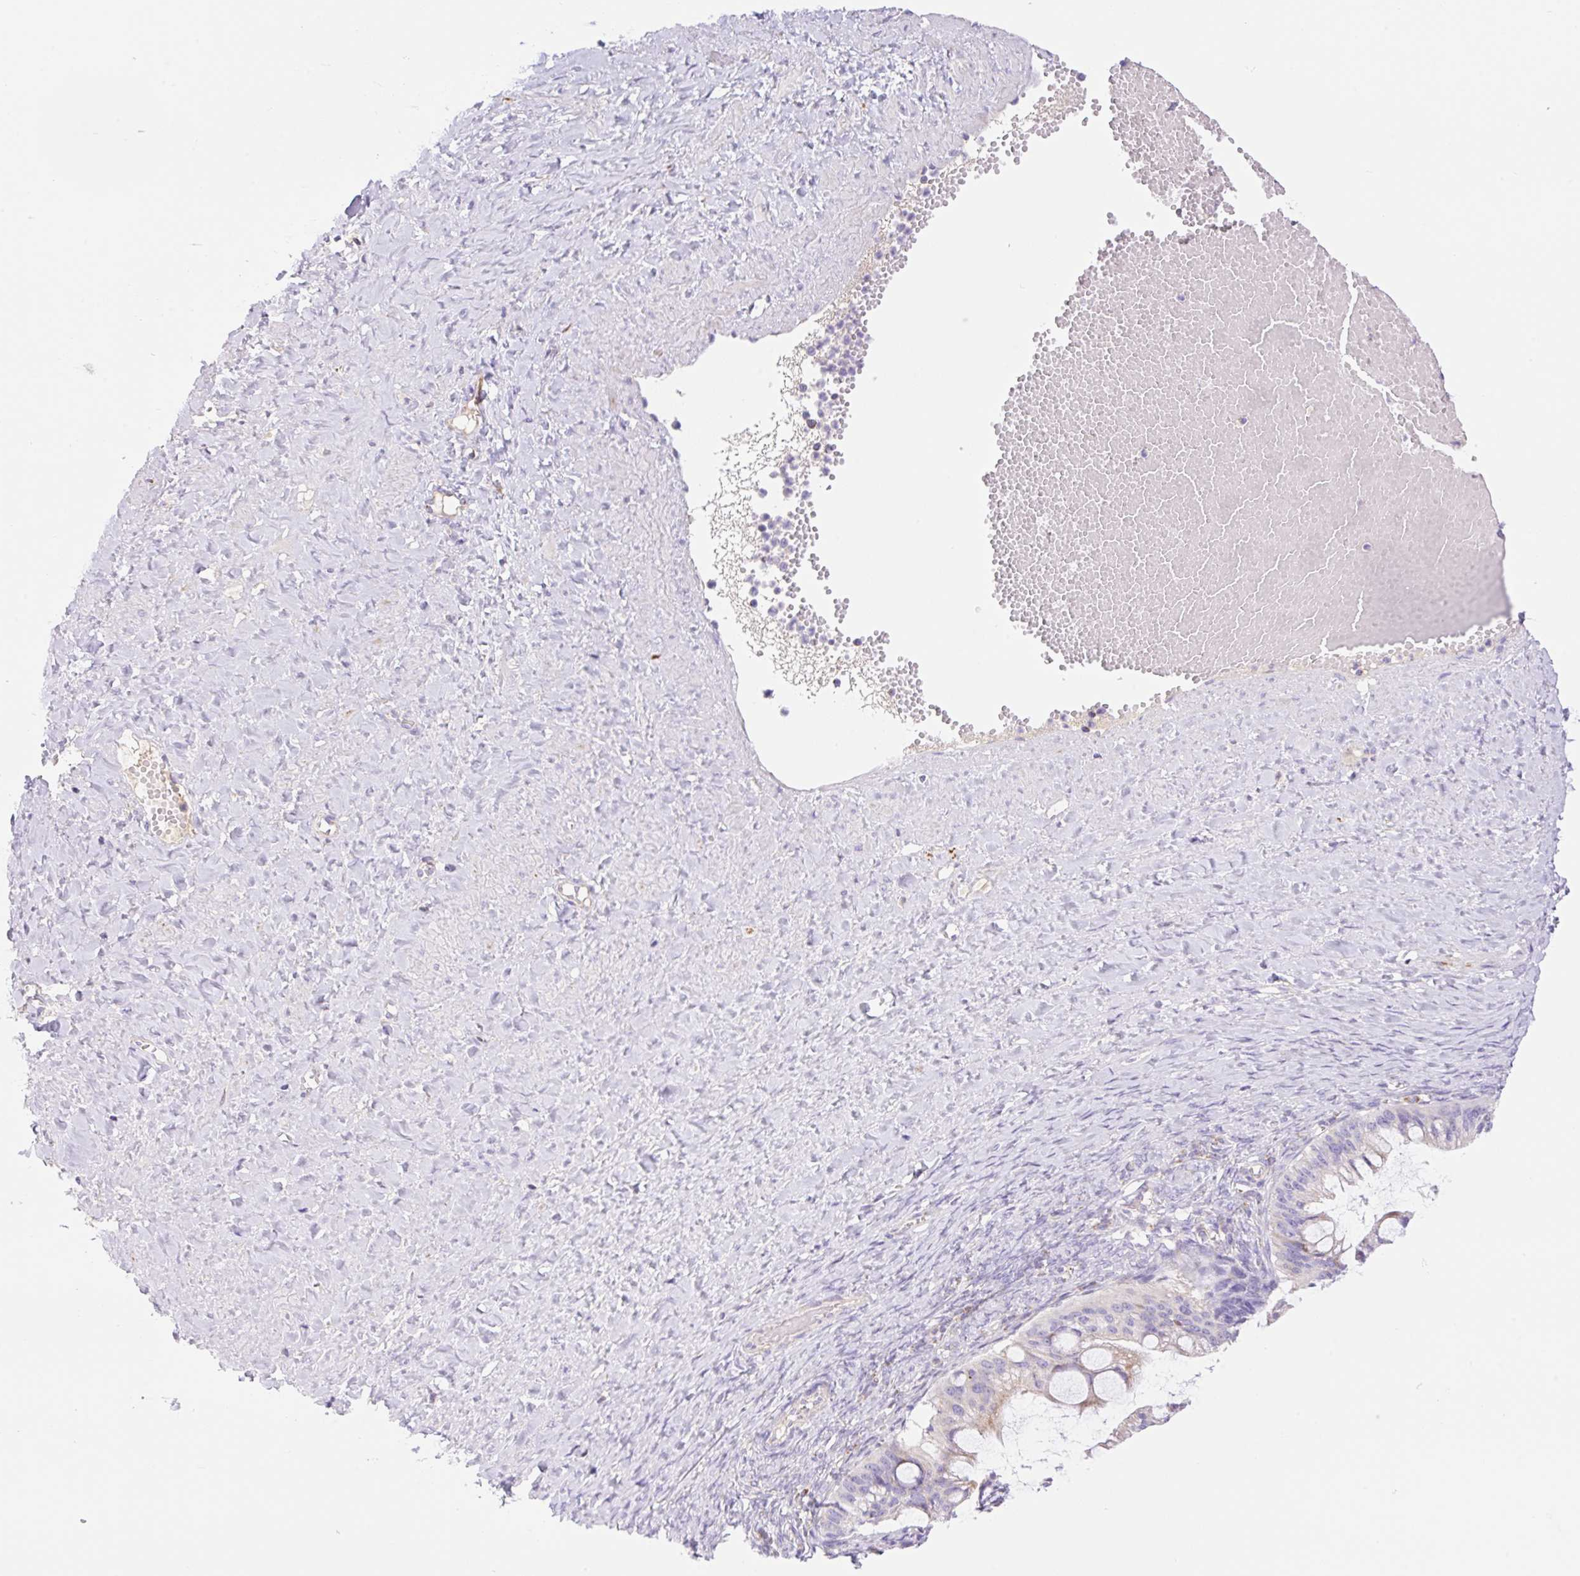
{"staining": {"intensity": "weak", "quantity": "25%-75%", "location": "cytoplasmic/membranous"}, "tissue": "ovarian cancer", "cell_type": "Tumor cells", "image_type": "cancer", "snomed": [{"axis": "morphology", "description": "Cystadenocarcinoma, mucinous, NOS"}, {"axis": "topography", "description": "Ovary"}], "caption": "IHC image of ovarian cancer stained for a protein (brown), which displays low levels of weak cytoplasmic/membranous staining in about 25%-75% of tumor cells.", "gene": "ETNK2", "patient": {"sex": "female", "age": 73}}